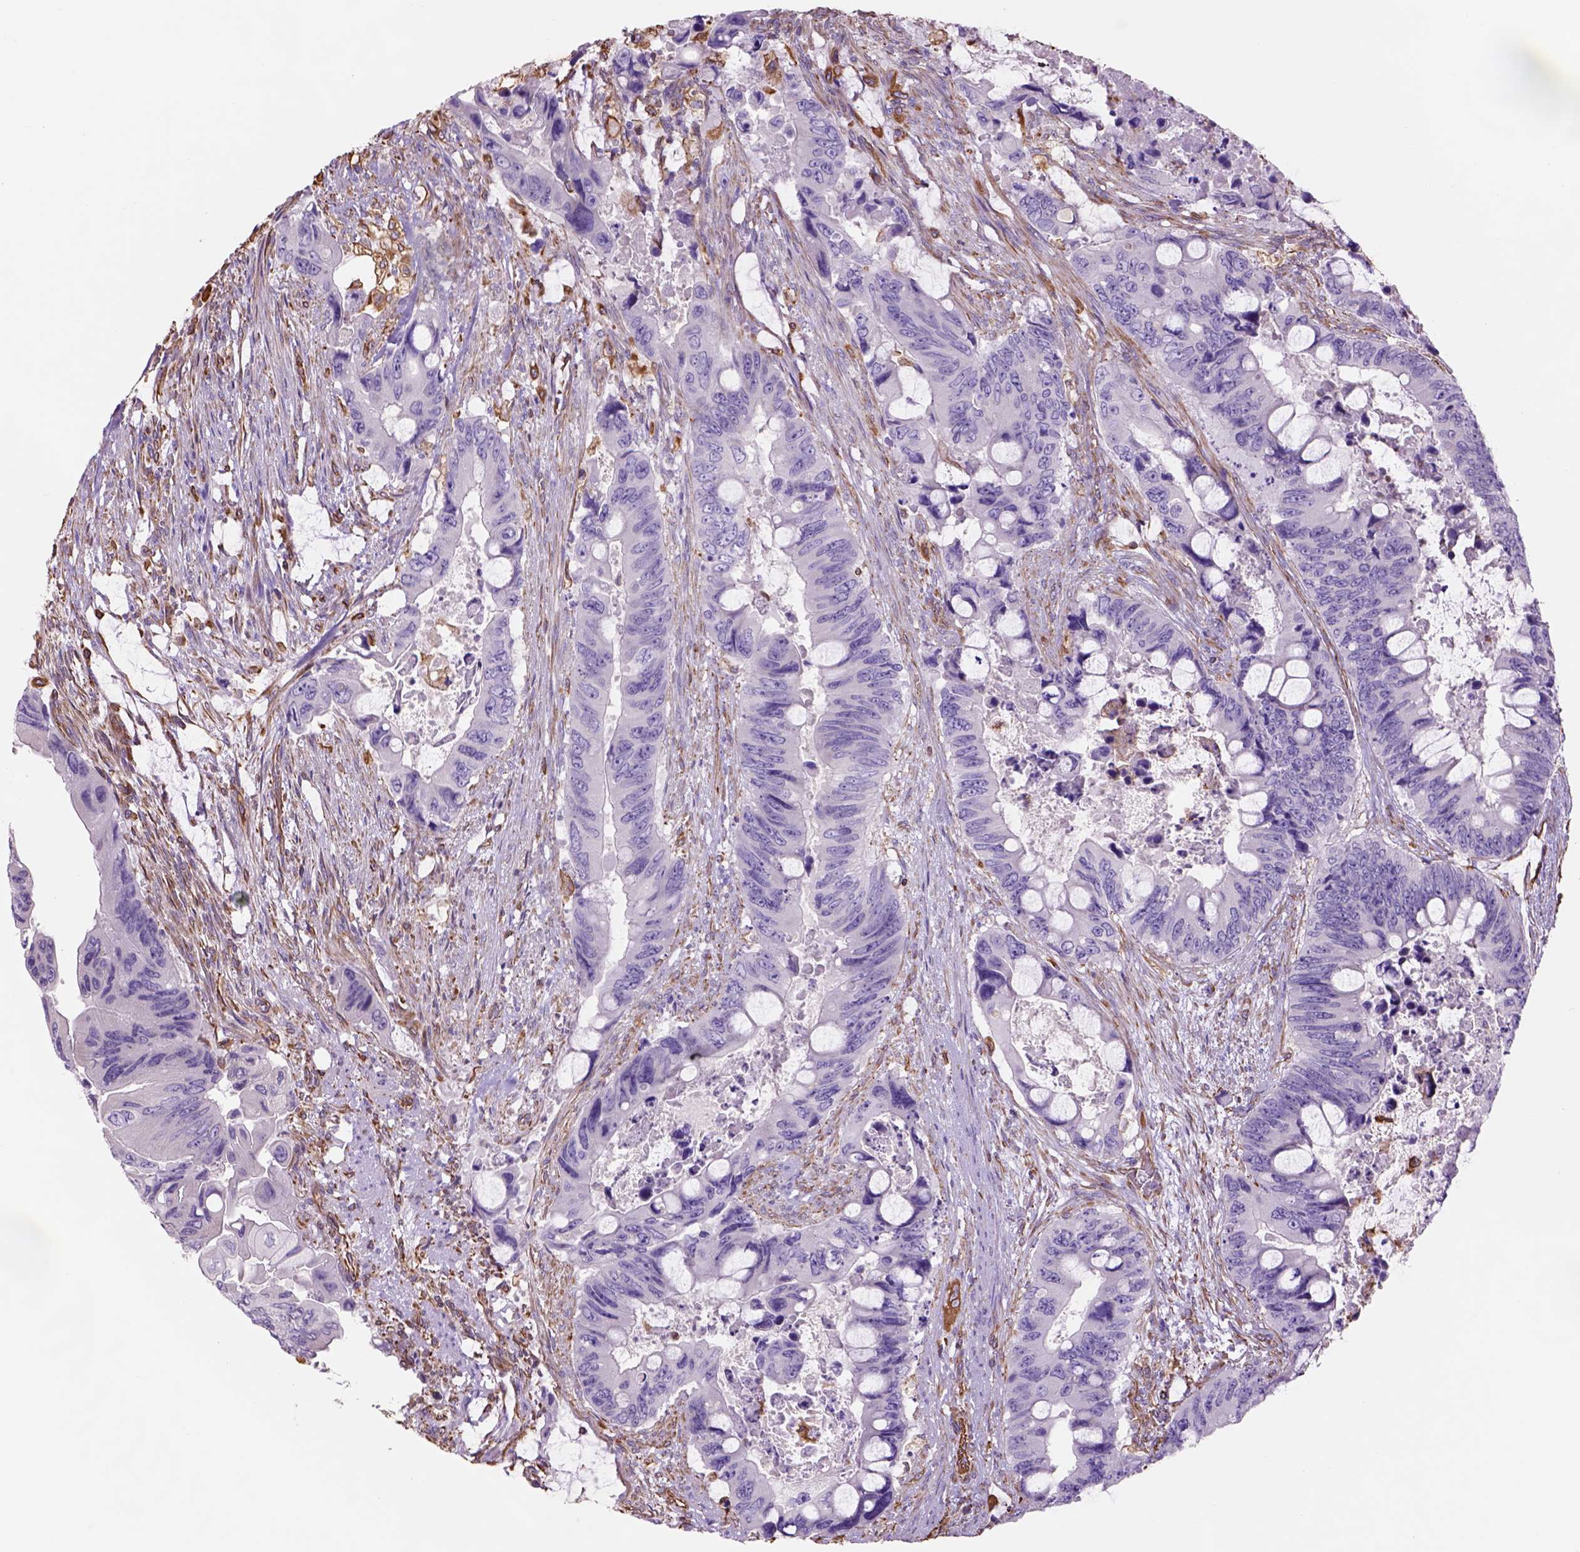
{"staining": {"intensity": "negative", "quantity": "none", "location": "none"}, "tissue": "colorectal cancer", "cell_type": "Tumor cells", "image_type": "cancer", "snomed": [{"axis": "morphology", "description": "Adenocarcinoma, NOS"}, {"axis": "topography", "description": "Rectum"}], "caption": "This is a image of immunohistochemistry staining of adenocarcinoma (colorectal), which shows no staining in tumor cells. (Stains: DAB (3,3'-diaminobenzidine) immunohistochemistry with hematoxylin counter stain, Microscopy: brightfield microscopy at high magnification).", "gene": "ZZZ3", "patient": {"sex": "male", "age": 63}}